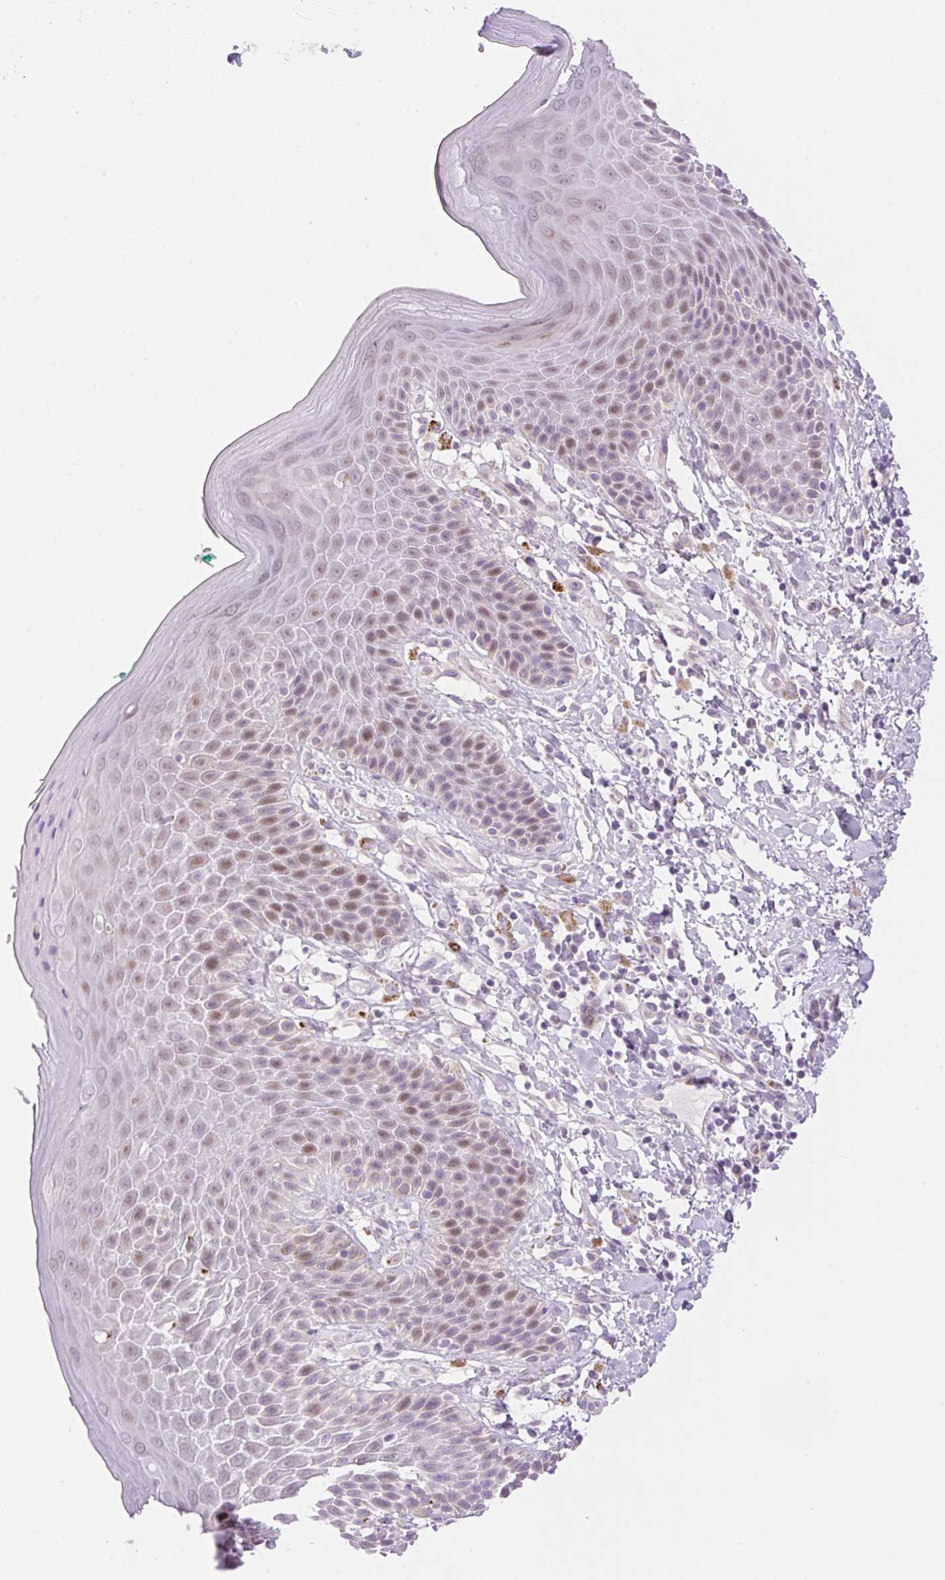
{"staining": {"intensity": "moderate", "quantity": "<25%", "location": "nuclear"}, "tissue": "skin", "cell_type": "Epidermal cells", "image_type": "normal", "snomed": [{"axis": "morphology", "description": "Normal tissue, NOS"}, {"axis": "topography", "description": "Peripheral nerve tissue"}], "caption": "Immunohistochemical staining of normal human skin exhibits <25% levels of moderate nuclear protein staining in approximately <25% of epidermal cells.", "gene": "SPRYD4", "patient": {"sex": "male", "age": 51}}